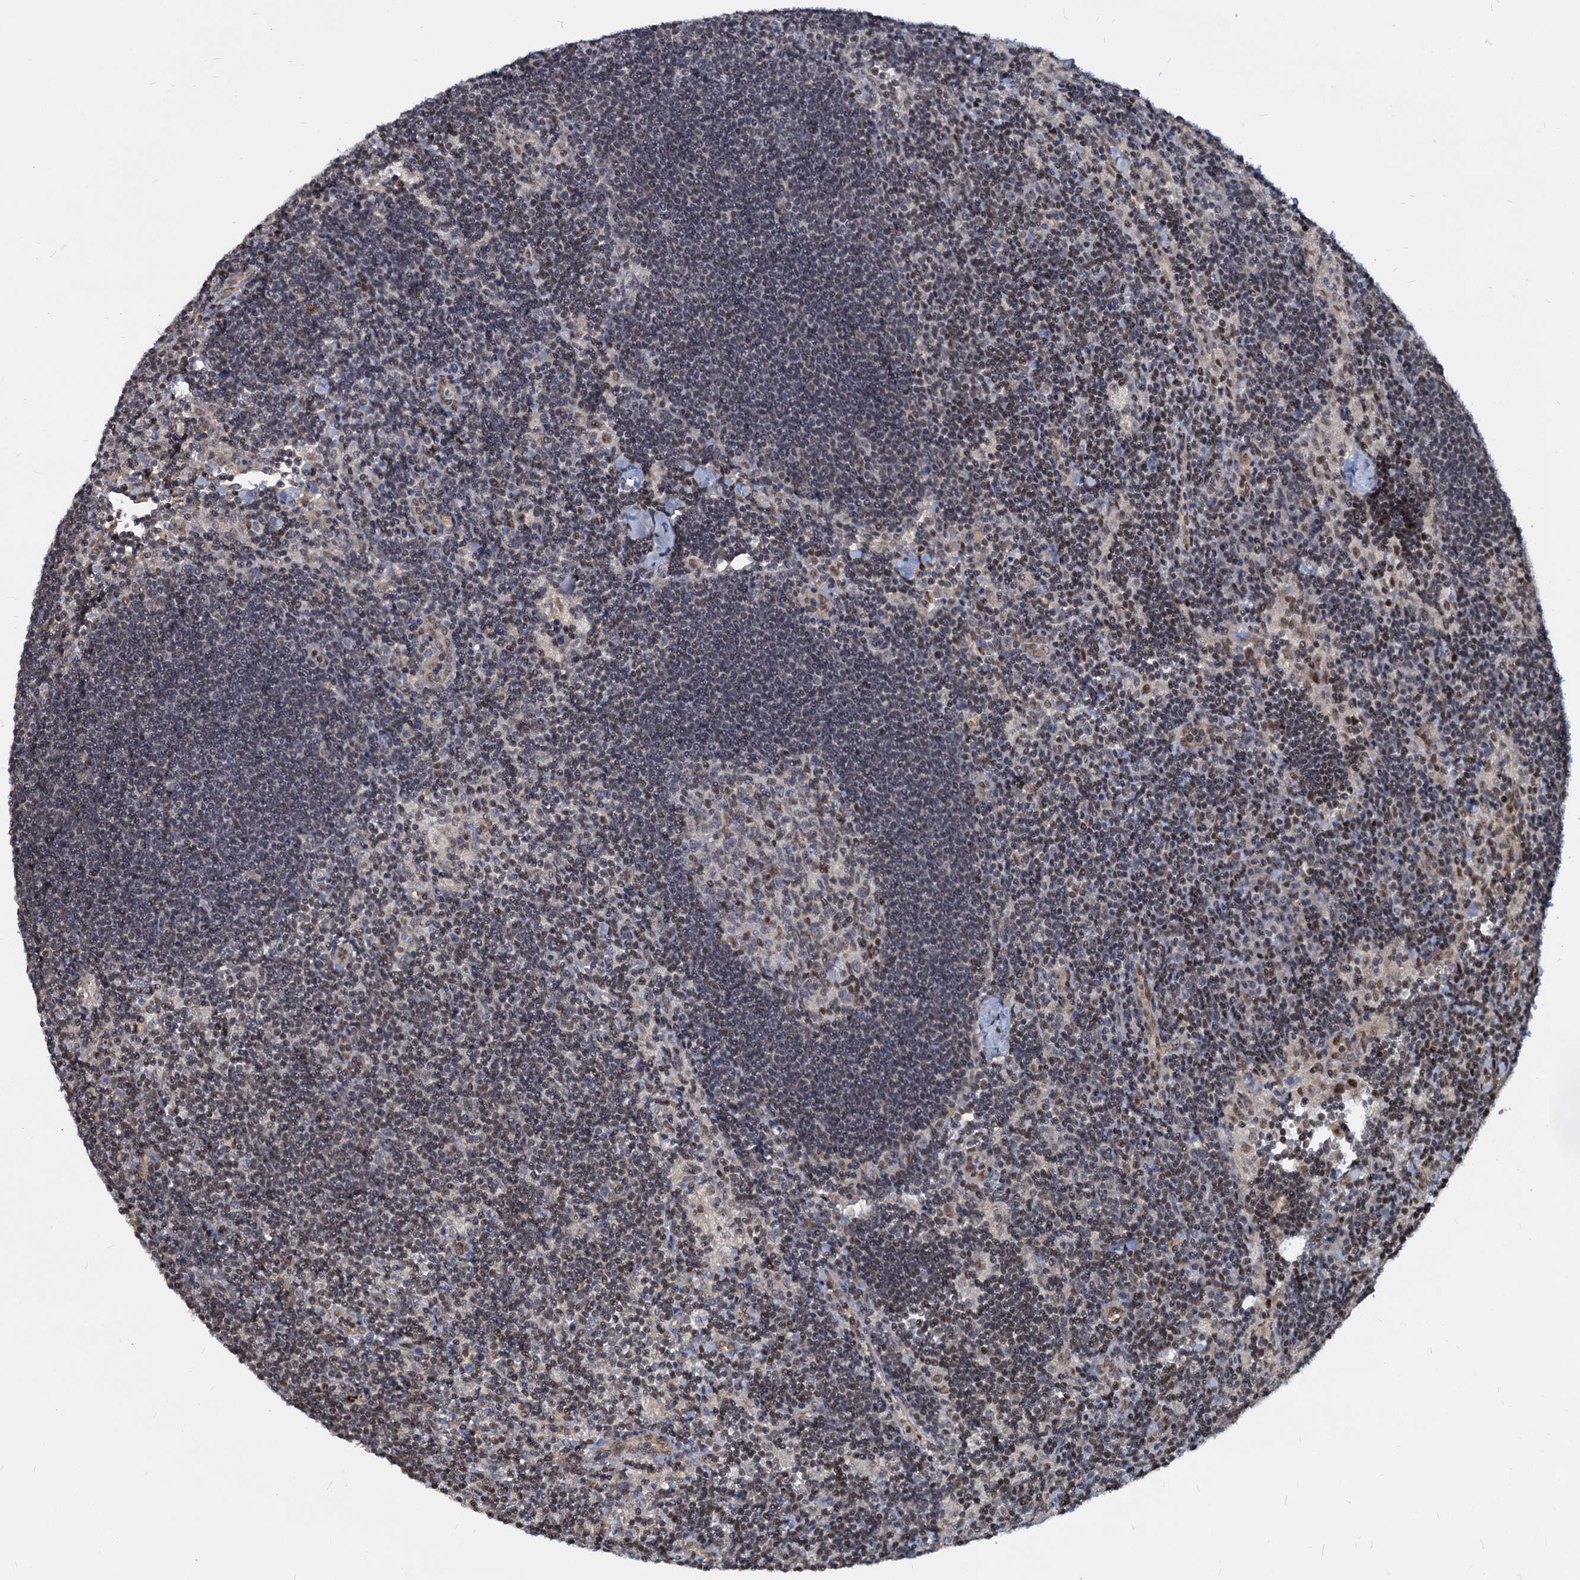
{"staining": {"intensity": "moderate", "quantity": "<25%", "location": "nuclear"}, "tissue": "lymph node", "cell_type": "Germinal center cells", "image_type": "normal", "snomed": [{"axis": "morphology", "description": "Normal tissue, NOS"}, {"axis": "topography", "description": "Lymph node"}], "caption": "DAB immunohistochemical staining of benign lymph node displays moderate nuclear protein staining in about <25% of germinal center cells. Using DAB (brown) and hematoxylin (blue) stains, captured at high magnification using brightfield microscopy.", "gene": "UBLCP1", "patient": {"sex": "male", "age": 24}}